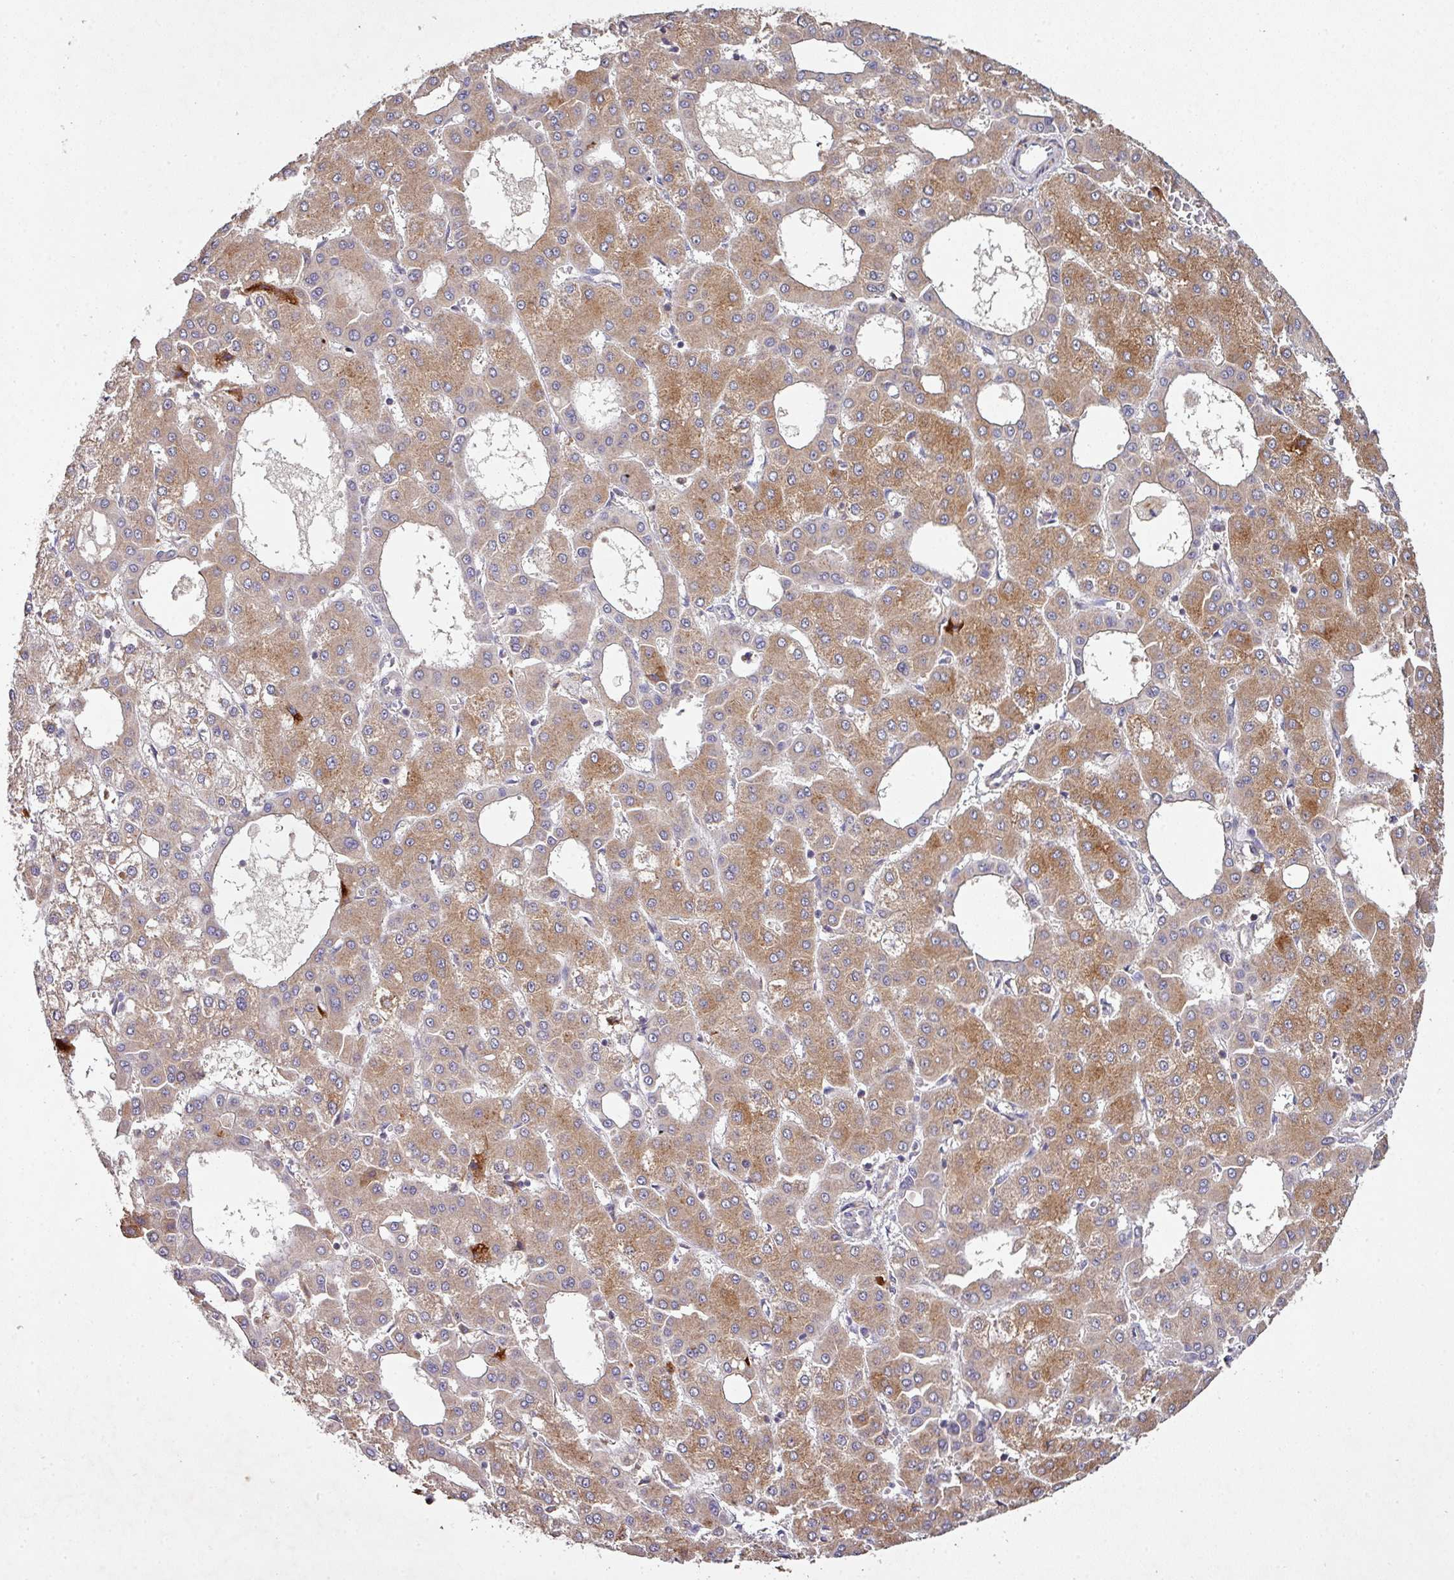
{"staining": {"intensity": "moderate", "quantity": ">75%", "location": "cytoplasmic/membranous"}, "tissue": "liver cancer", "cell_type": "Tumor cells", "image_type": "cancer", "snomed": [{"axis": "morphology", "description": "Carcinoma, Hepatocellular, NOS"}, {"axis": "topography", "description": "Liver"}], "caption": "Immunohistochemical staining of hepatocellular carcinoma (liver) reveals moderate cytoplasmic/membranous protein staining in about >75% of tumor cells. (IHC, brightfield microscopy, high magnification).", "gene": "AEBP2", "patient": {"sex": "male", "age": 47}}